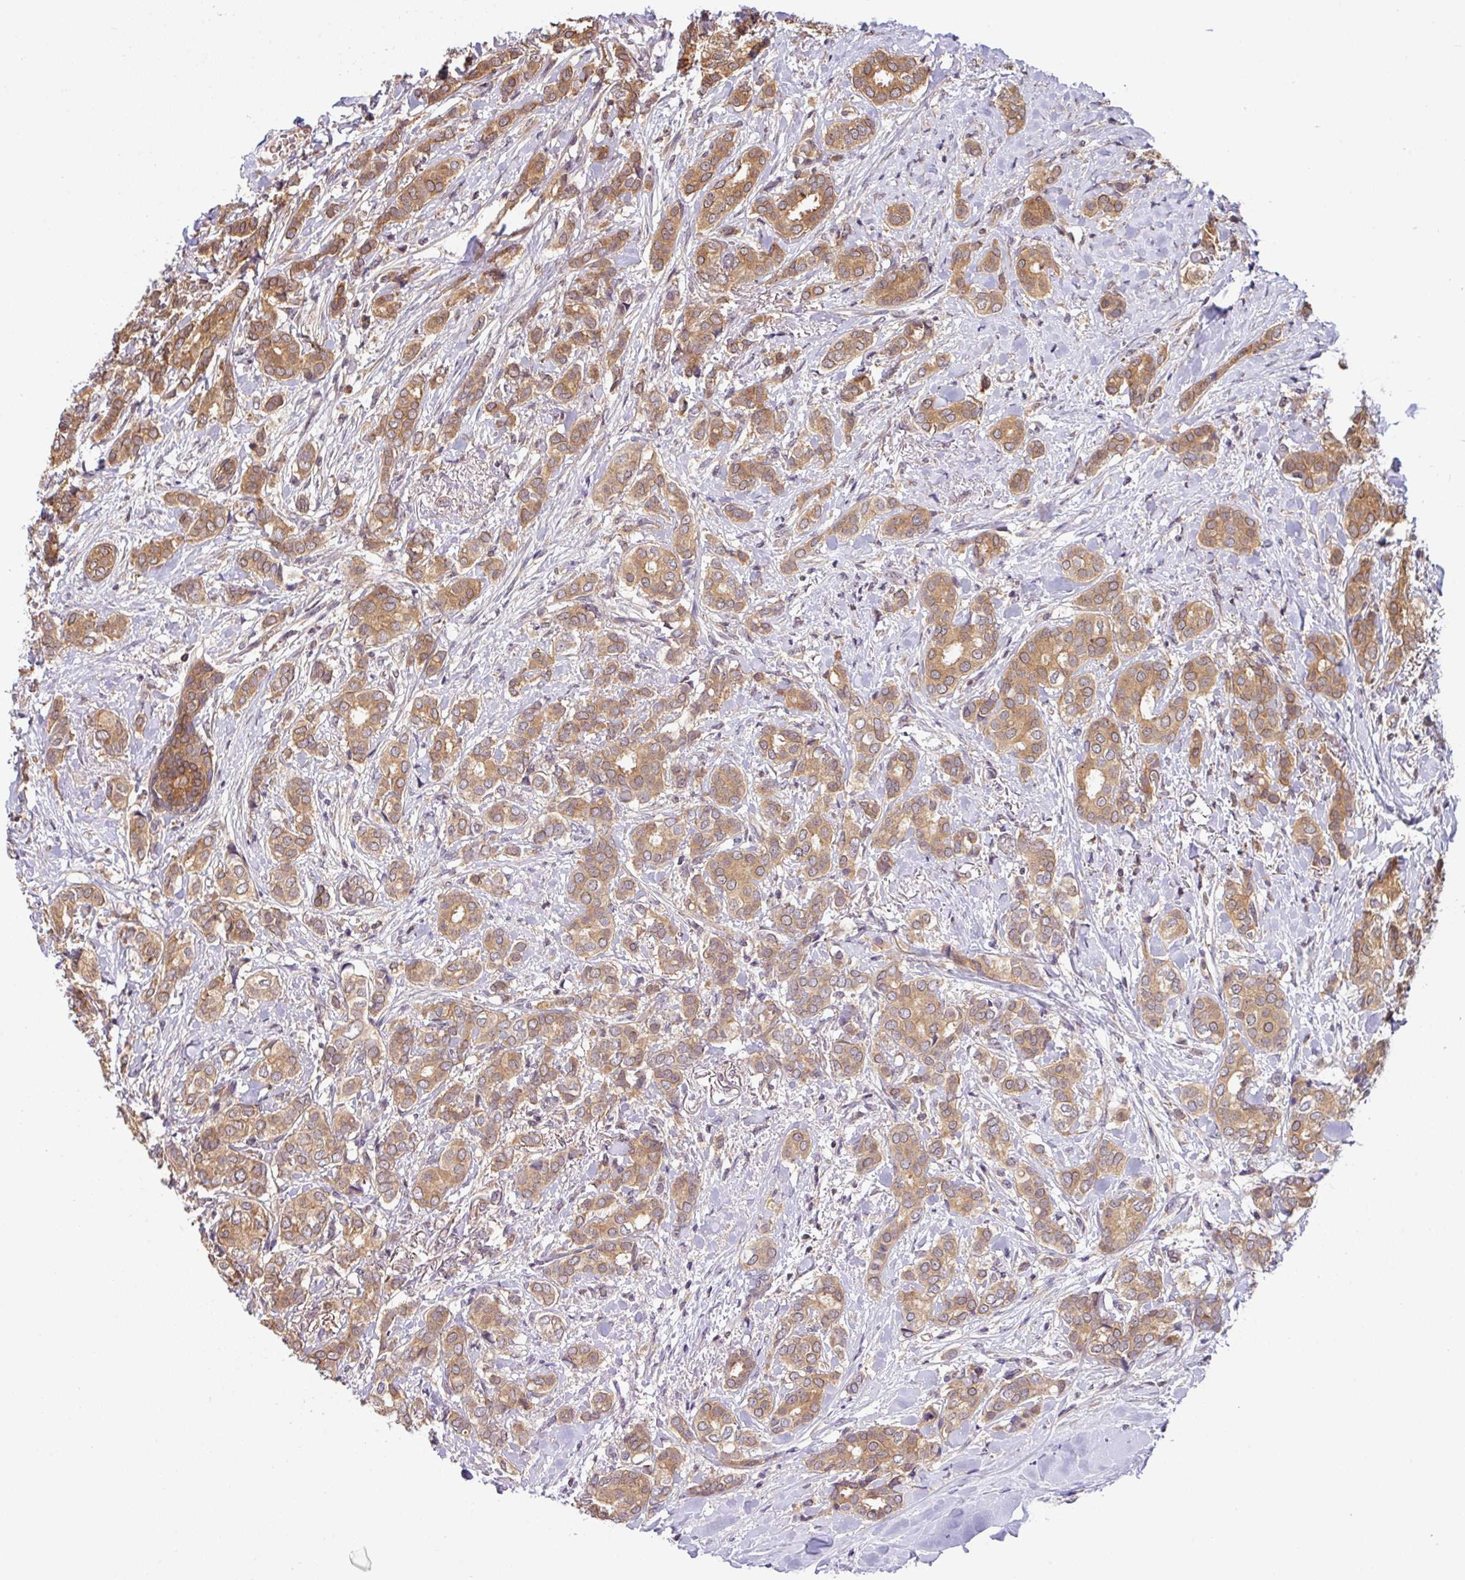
{"staining": {"intensity": "moderate", "quantity": ">75%", "location": "cytoplasmic/membranous"}, "tissue": "breast cancer", "cell_type": "Tumor cells", "image_type": "cancer", "snomed": [{"axis": "morphology", "description": "Duct carcinoma"}, {"axis": "topography", "description": "Breast"}], "caption": "Immunohistochemistry (IHC) of breast cancer (intraductal carcinoma) reveals medium levels of moderate cytoplasmic/membranous expression in about >75% of tumor cells. Ihc stains the protein of interest in brown and the nuclei are stained blue.", "gene": "SHB", "patient": {"sex": "female", "age": 73}}